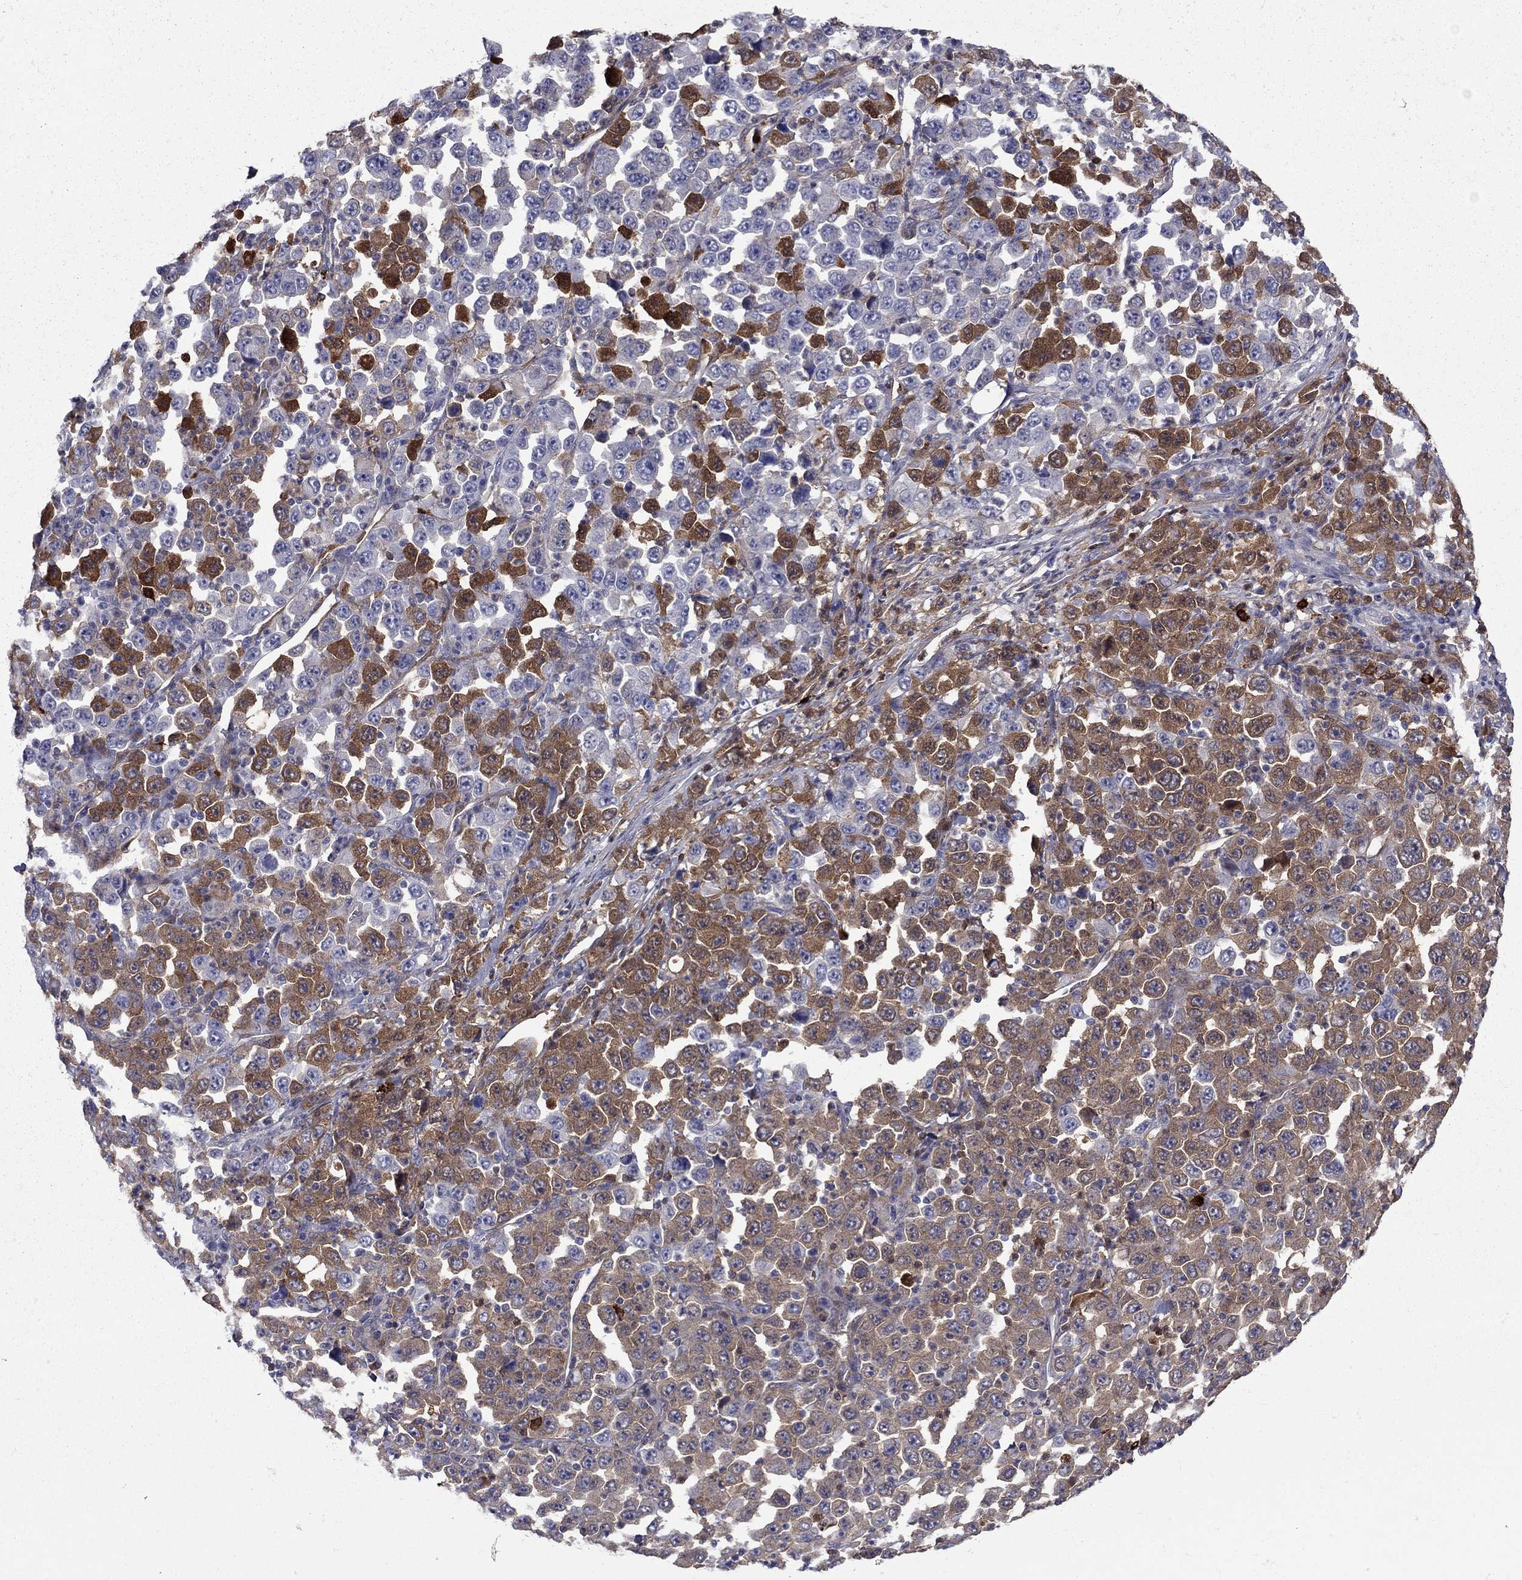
{"staining": {"intensity": "moderate", "quantity": "25%-75%", "location": "cytoplasmic/membranous"}, "tissue": "stomach cancer", "cell_type": "Tumor cells", "image_type": "cancer", "snomed": [{"axis": "morphology", "description": "Normal tissue, NOS"}, {"axis": "morphology", "description": "Adenocarcinoma, NOS"}, {"axis": "topography", "description": "Stomach, upper"}, {"axis": "topography", "description": "Stomach"}], "caption": "Brown immunohistochemical staining in human adenocarcinoma (stomach) exhibits moderate cytoplasmic/membranous positivity in approximately 25%-75% of tumor cells. The staining was performed using DAB (3,3'-diaminobenzidine), with brown indicating positive protein expression. Nuclei are stained blue with hematoxylin.", "gene": "HPX", "patient": {"sex": "male", "age": 59}}